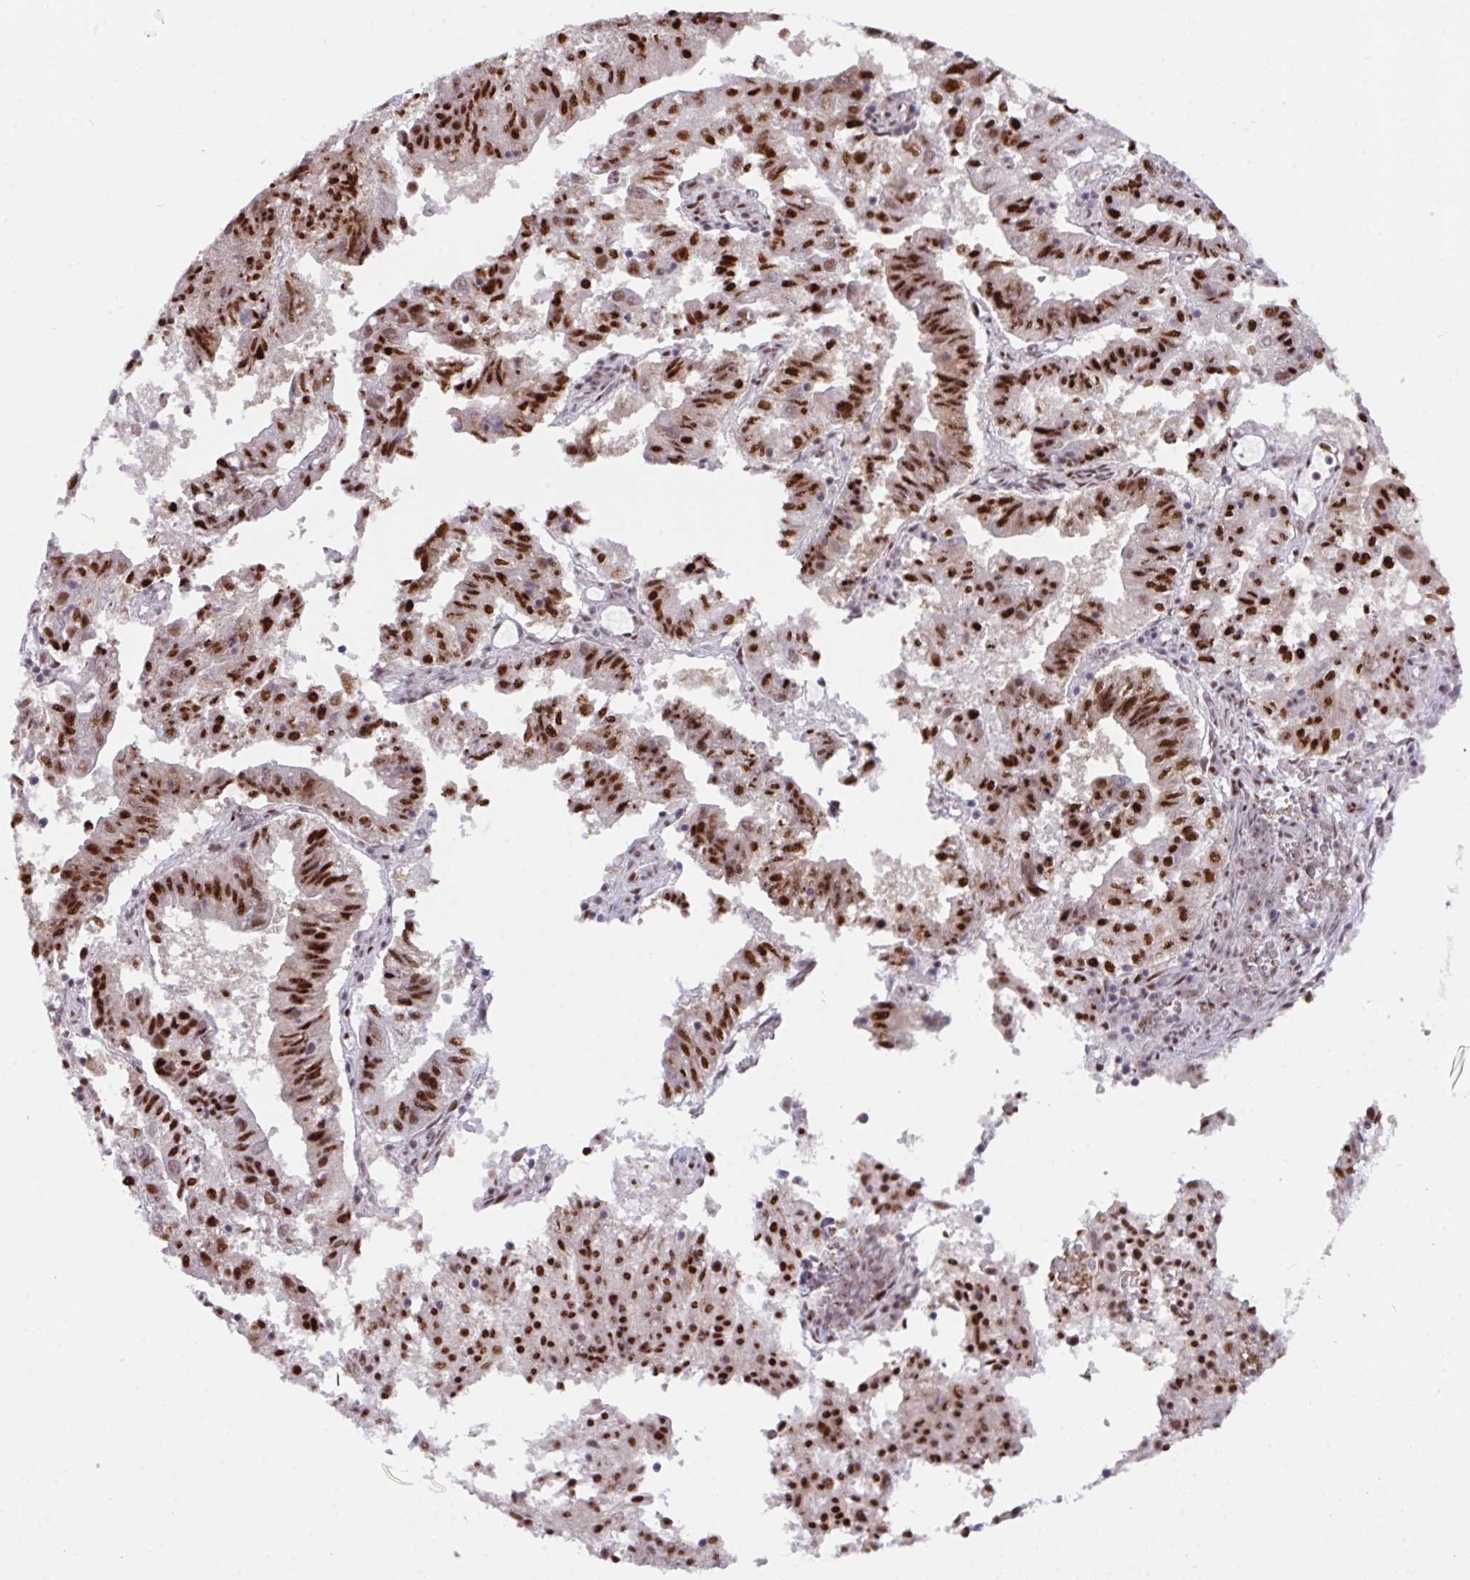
{"staining": {"intensity": "strong", "quantity": ">75%", "location": "nuclear"}, "tissue": "endometrial cancer", "cell_type": "Tumor cells", "image_type": "cancer", "snomed": [{"axis": "morphology", "description": "Adenocarcinoma, NOS"}, {"axis": "topography", "description": "Endometrium"}], "caption": "Endometrial cancer was stained to show a protein in brown. There is high levels of strong nuclear expression in approximately >75% of tumor cells. (DAB (3,3'-diaminobenzidine) IHC, brown staining for protein, blue staining for nuclei).", "gene": "CLP1", "patient": {"sex": "female", "age": 82}}